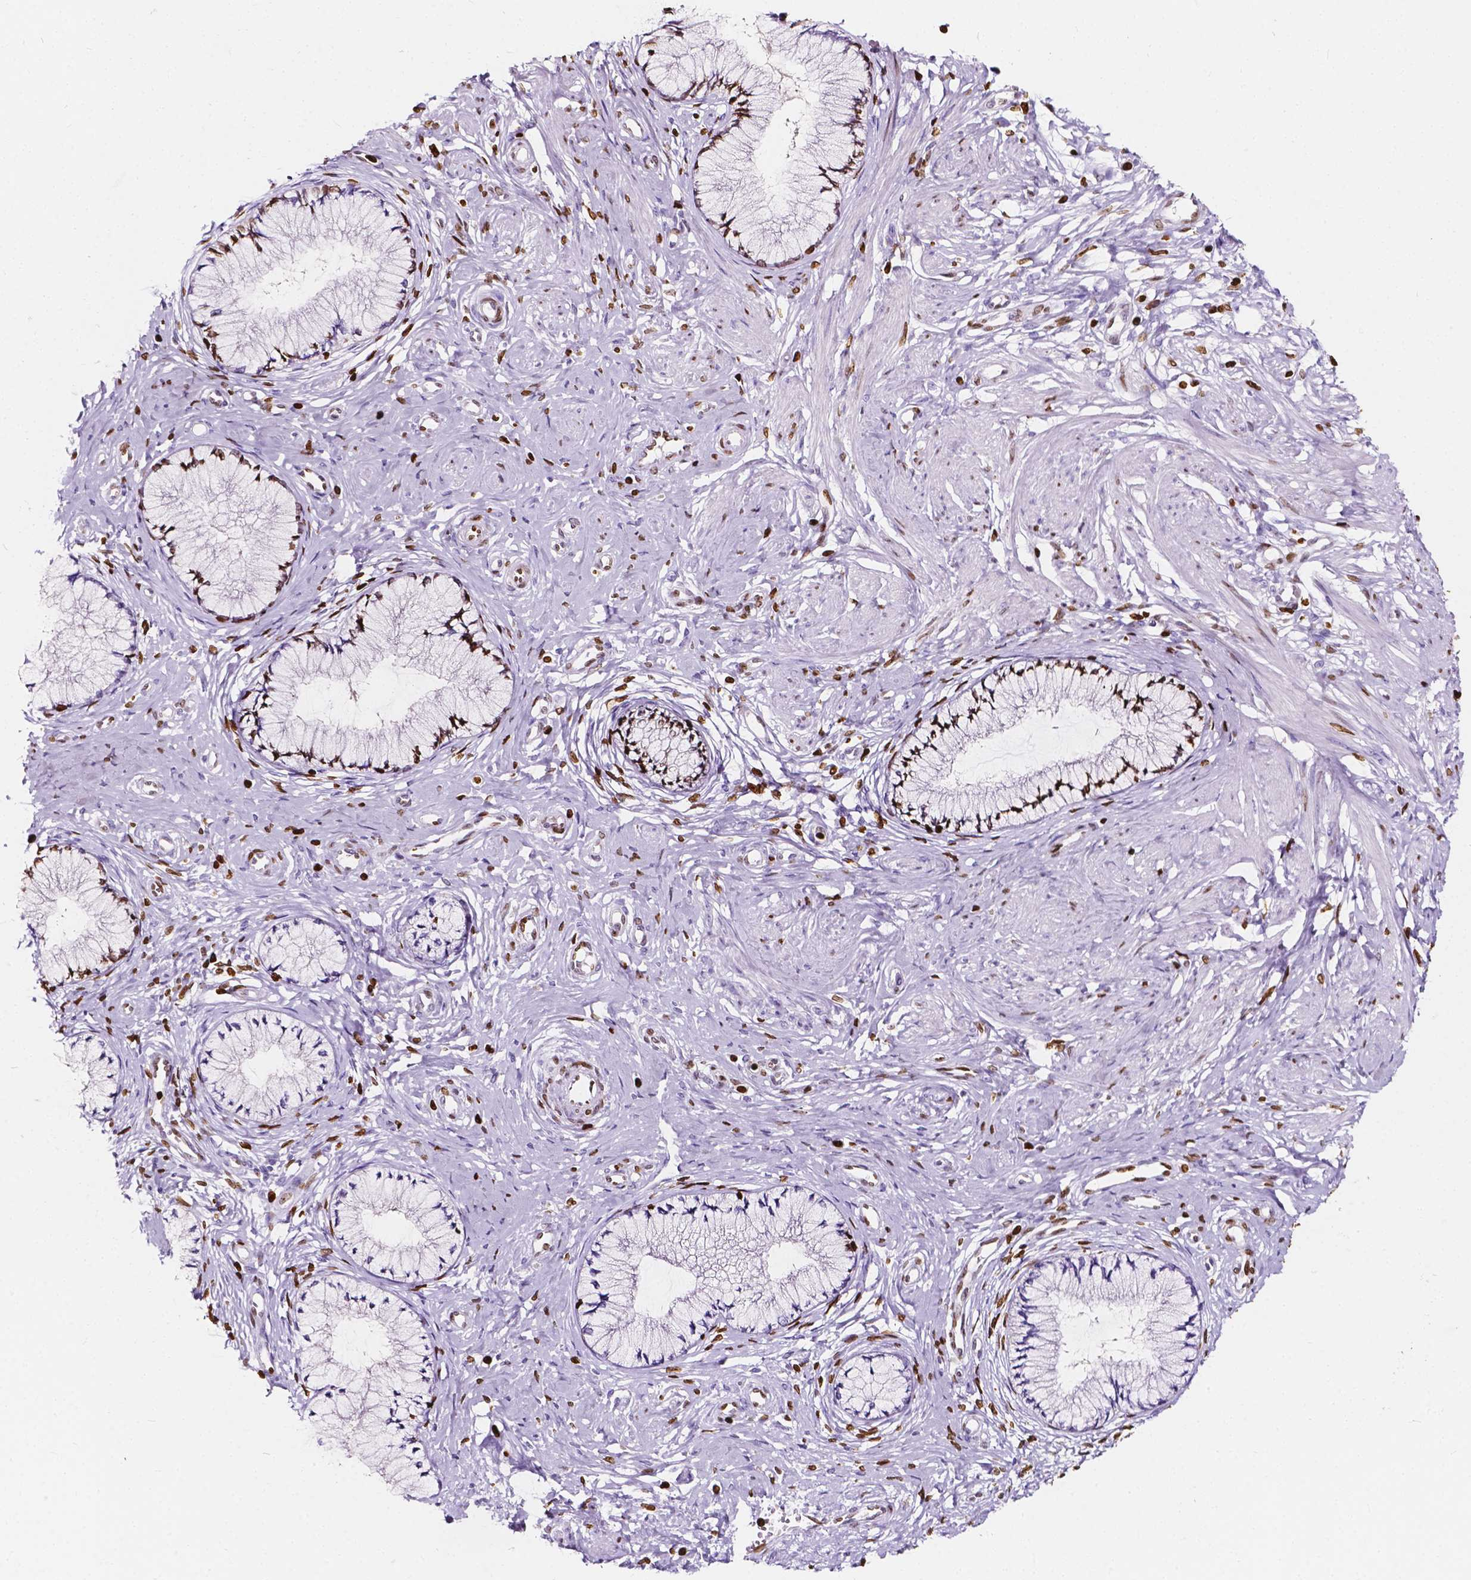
{"staining": {"intensity": "strong", "quantity": "<25%", "location": "nuclear"}, "tissue": "cervix", "cell_type": "Glandular cells", "image_type": "normal", "snomed": [{"axis": "morphology", "description": "Normal tissue, NOS"}, {"axis": "topography", "description": "Cervix"}], "caption": "Protein expression analysis of benign cervix reveals strong nuclear staining in about <25% of glandular cells.", "gene": "CBY3", "patient": {"sex": "female", "age": 37}}